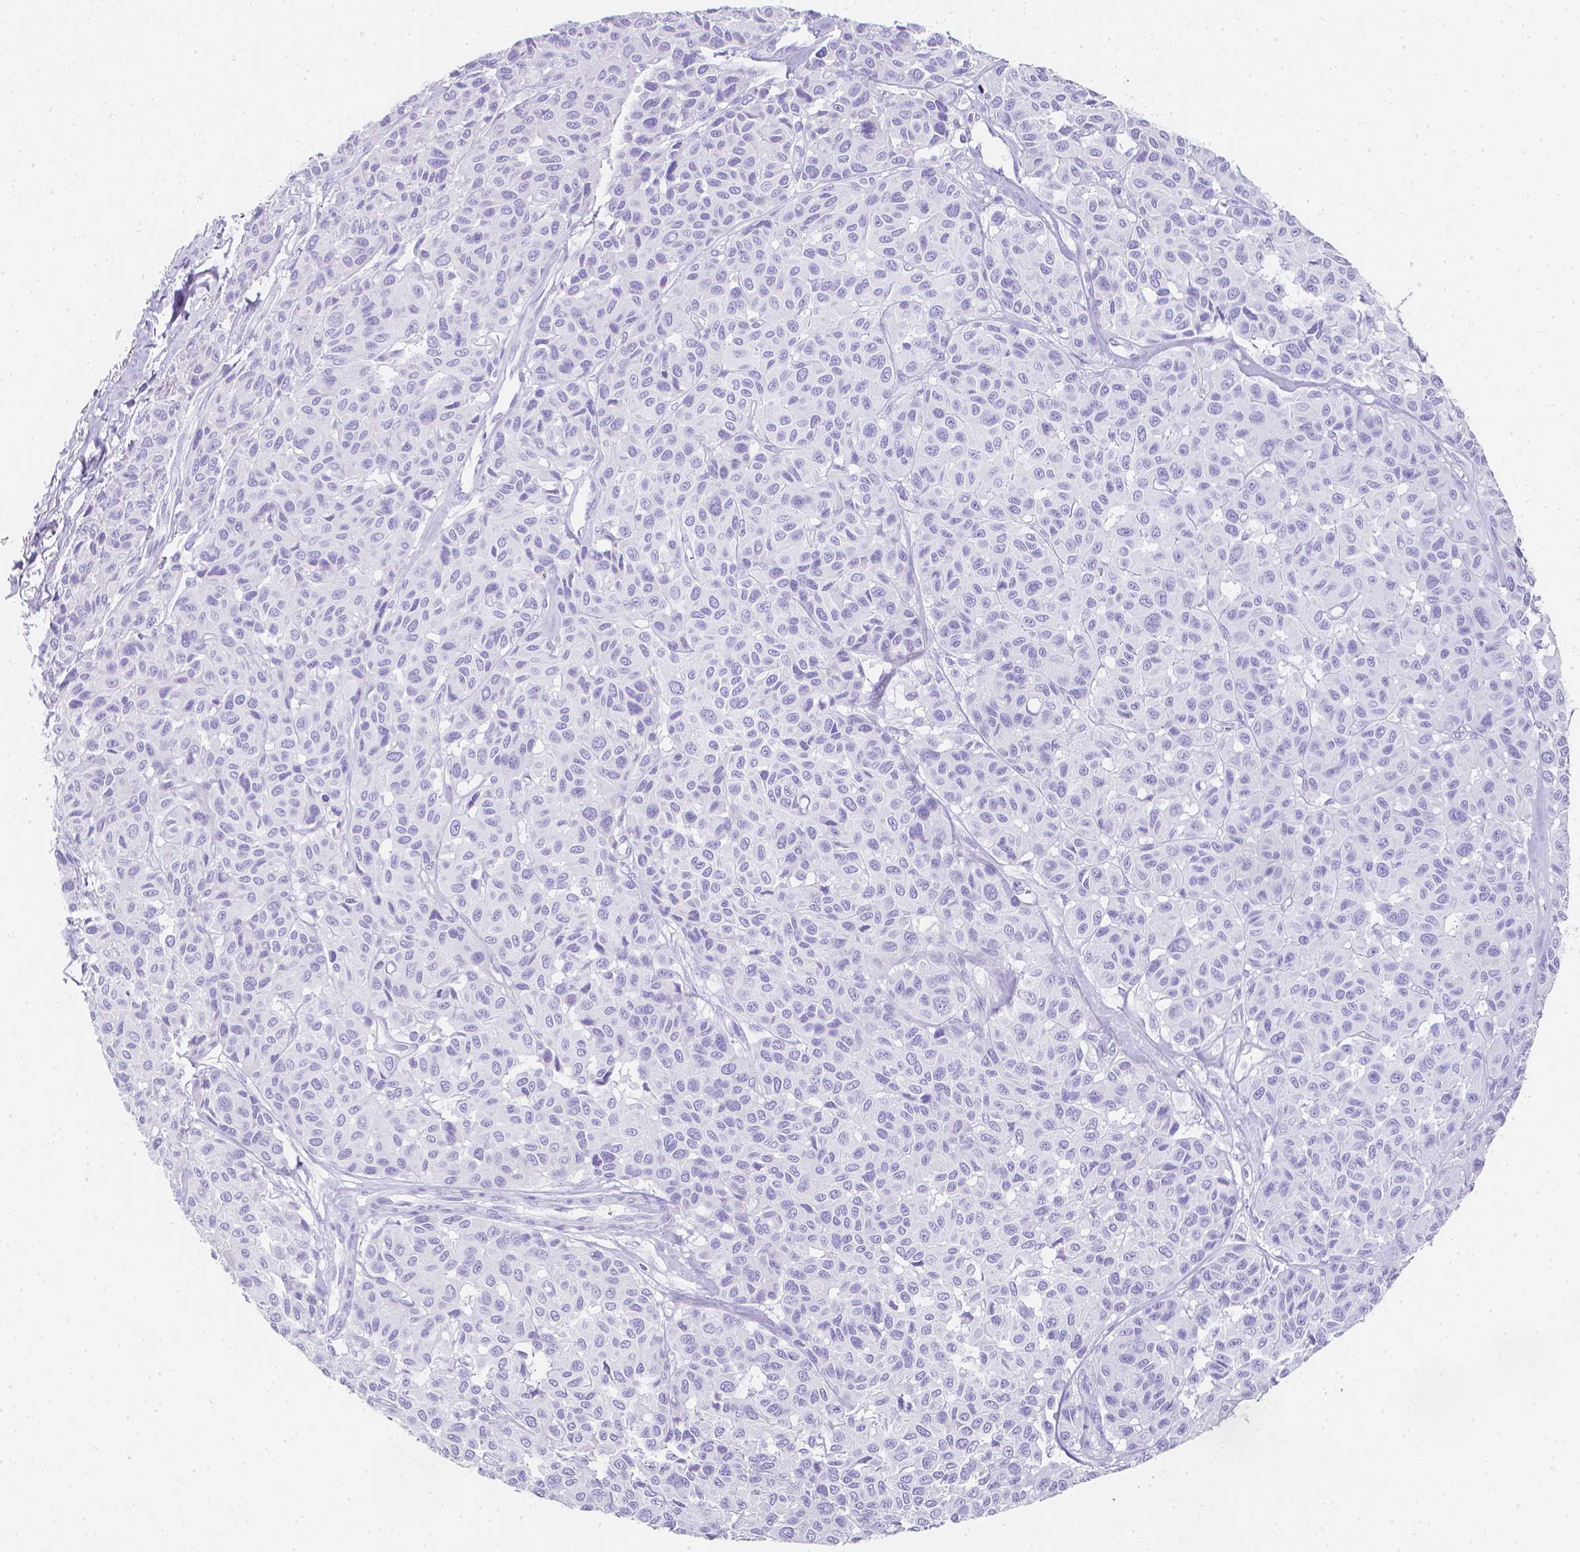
{"staining": {"intensity": "negative", "quantity": "none", "location": "none"}, "tissue": "melanoma", "cell_type": "Tumor cells", "image_type": "cancer", "snomed": [{"axis": "morphology", "description": "Malignant melanoma, NOS"}, {"axis": "topography", "description": "Skin"}], "caption": "There is no significant positivity in tumor cells of malignant melanoma. (DAB immunohistochemistry (IHC), high magnification).", "gene": "LGALS4", "patient": {"sex": "female", "age": 66}}